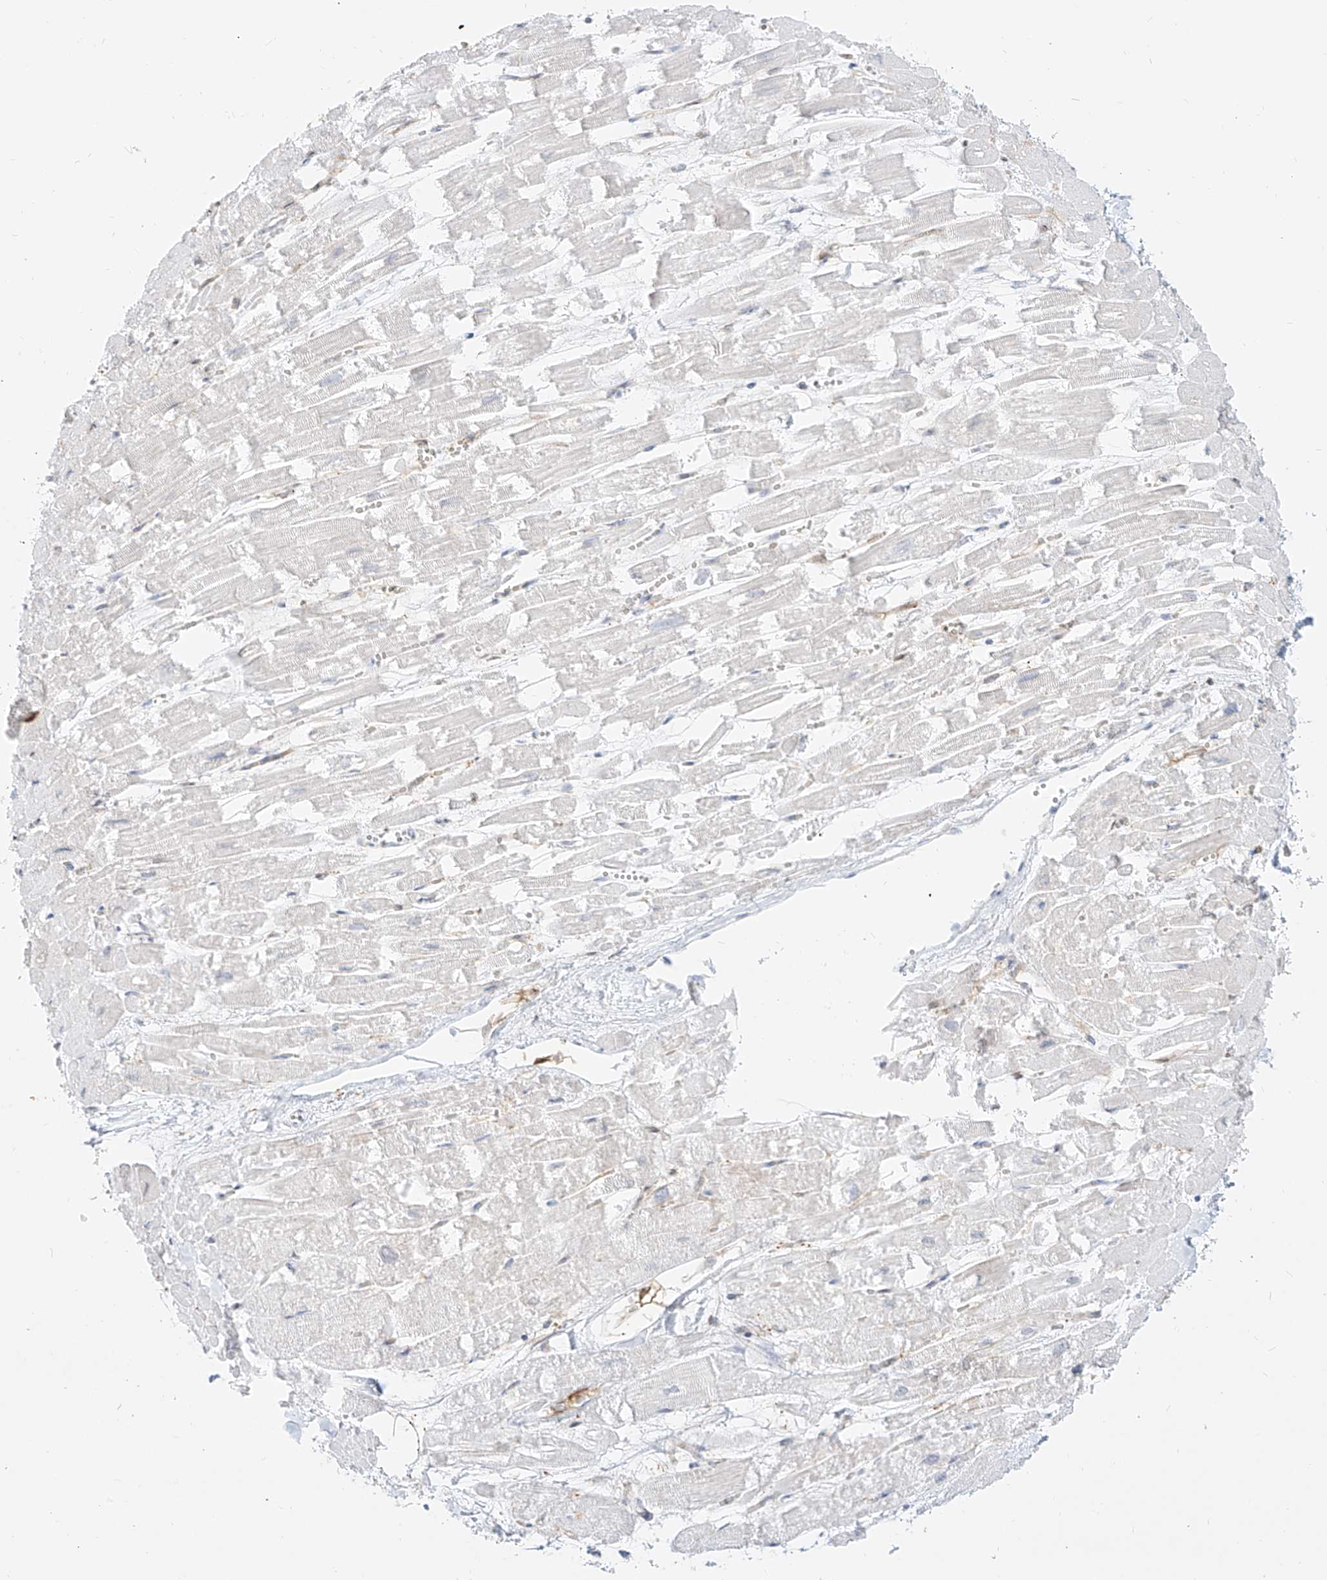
{"staining": {"intensity": "negative", "quantity": "none", "location": "none"}, "tissue": "heart muscle", "cell_type": "Cardiomyocytes", "image_type": "normal", "snomed": [{"axis": "morphology", "description": "Normal tissue, NOS"}, {"axis": "topography", "description": "Heart"}], "caption": "High power microscopy photomicrograph of an immunohistochemistry (IHC) micrograph of unremarkable heart muscle, revealing no significant positivity in cardiomyocytes.", "gene": "NHSL1", "patient": {"sex": "male", "age": 54}}